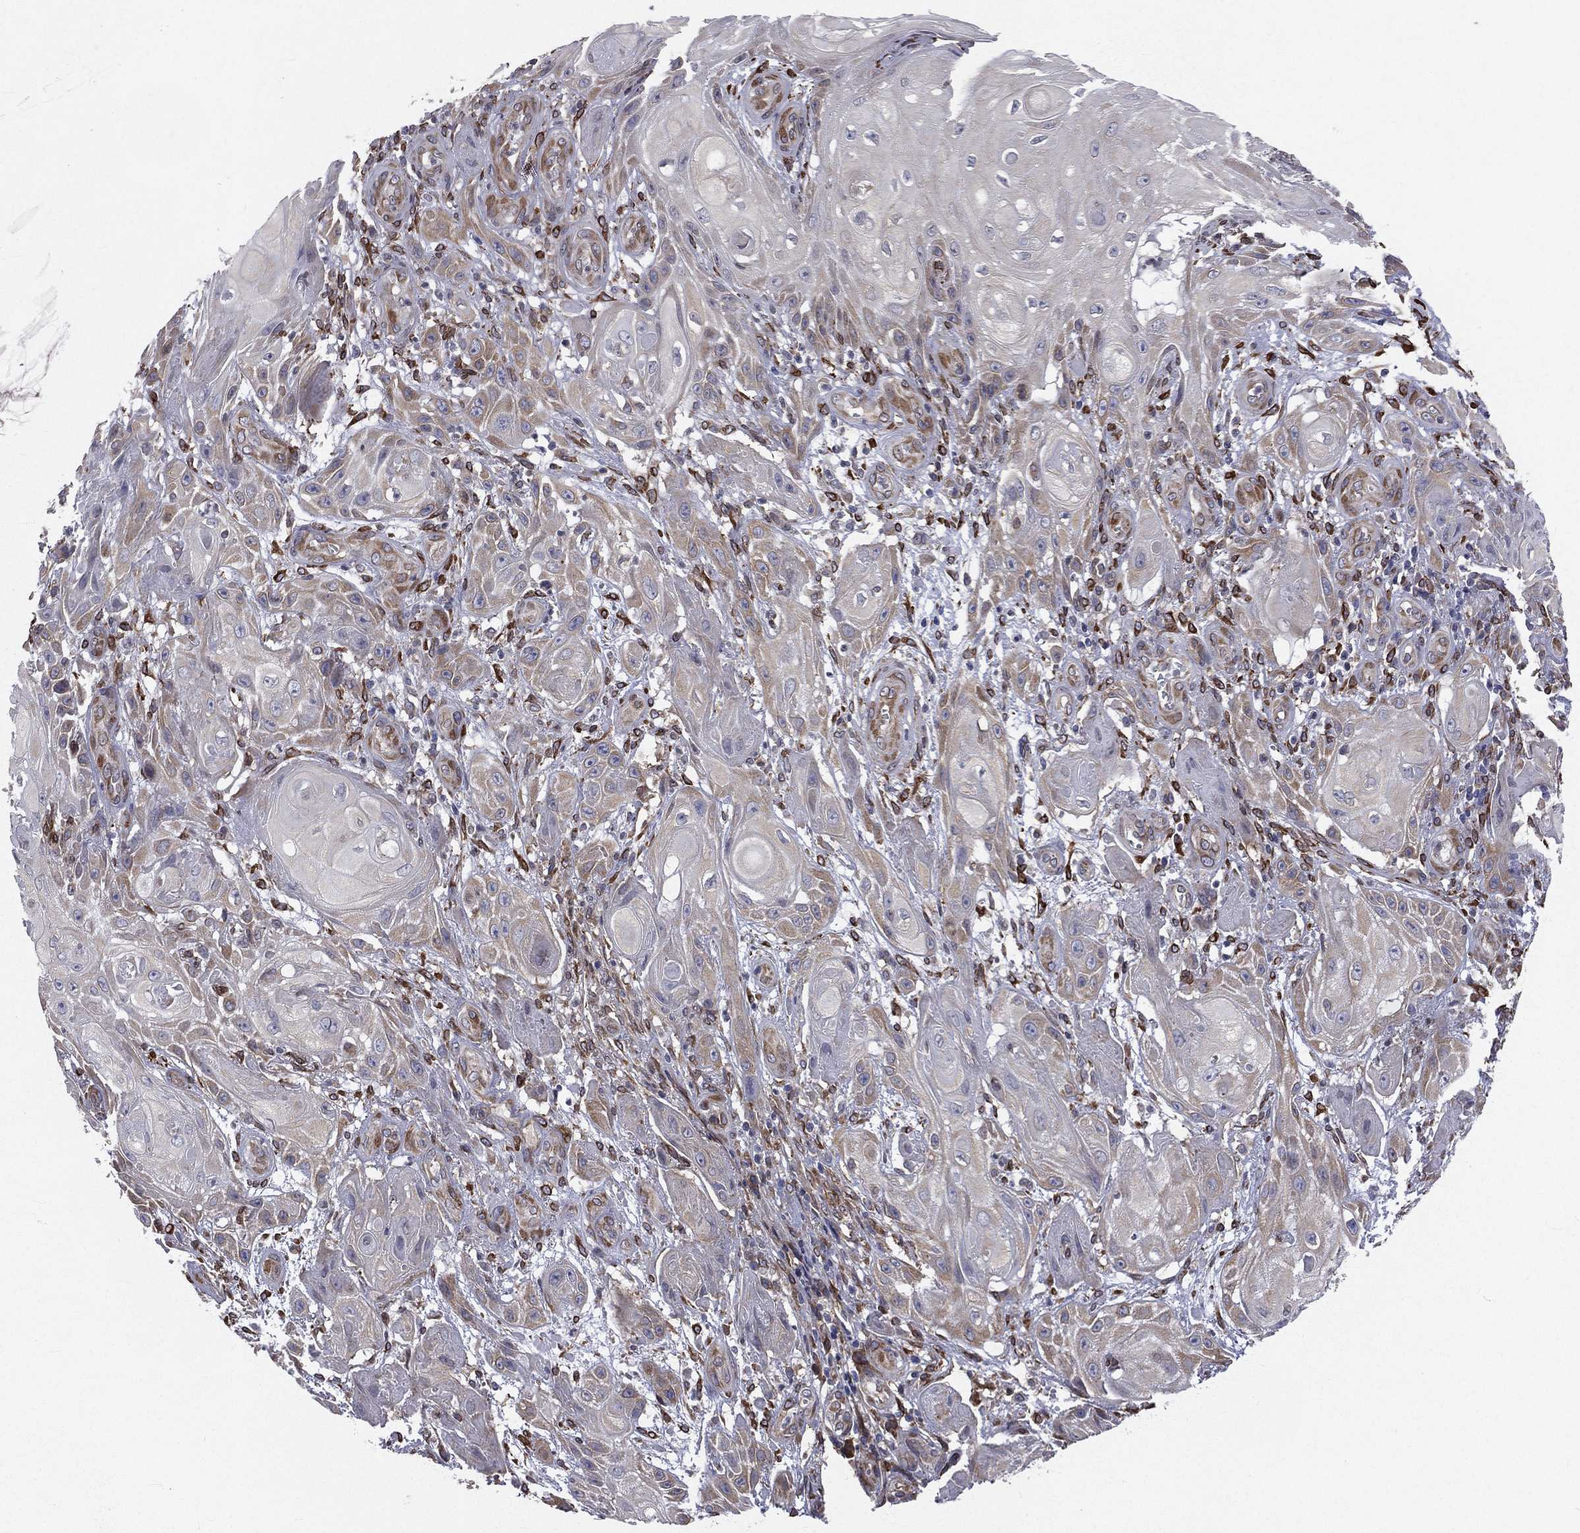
{"staining": {"intensity": "weak", "quantity": "<25%", "location": "cytoplasmic/membranous"}, "tissue": "skin cancer", "cell_type": "Tumor cells", "image_type": "cancer", "snomed": [{"axis": "morphology", "description": "Squamous cell carcinoma, NOS"}, {"axis": "topography", "description": "Skin"}], "caption": "High magnification brightfield microscopy of skin squamous cell carcinoma stained with DAB (brown) and counterstained with hematoxylin (blue): tumor cells show no significant staining.", "gene": "PGRMC1", "patient": {"sex": "male", "age": 62}}